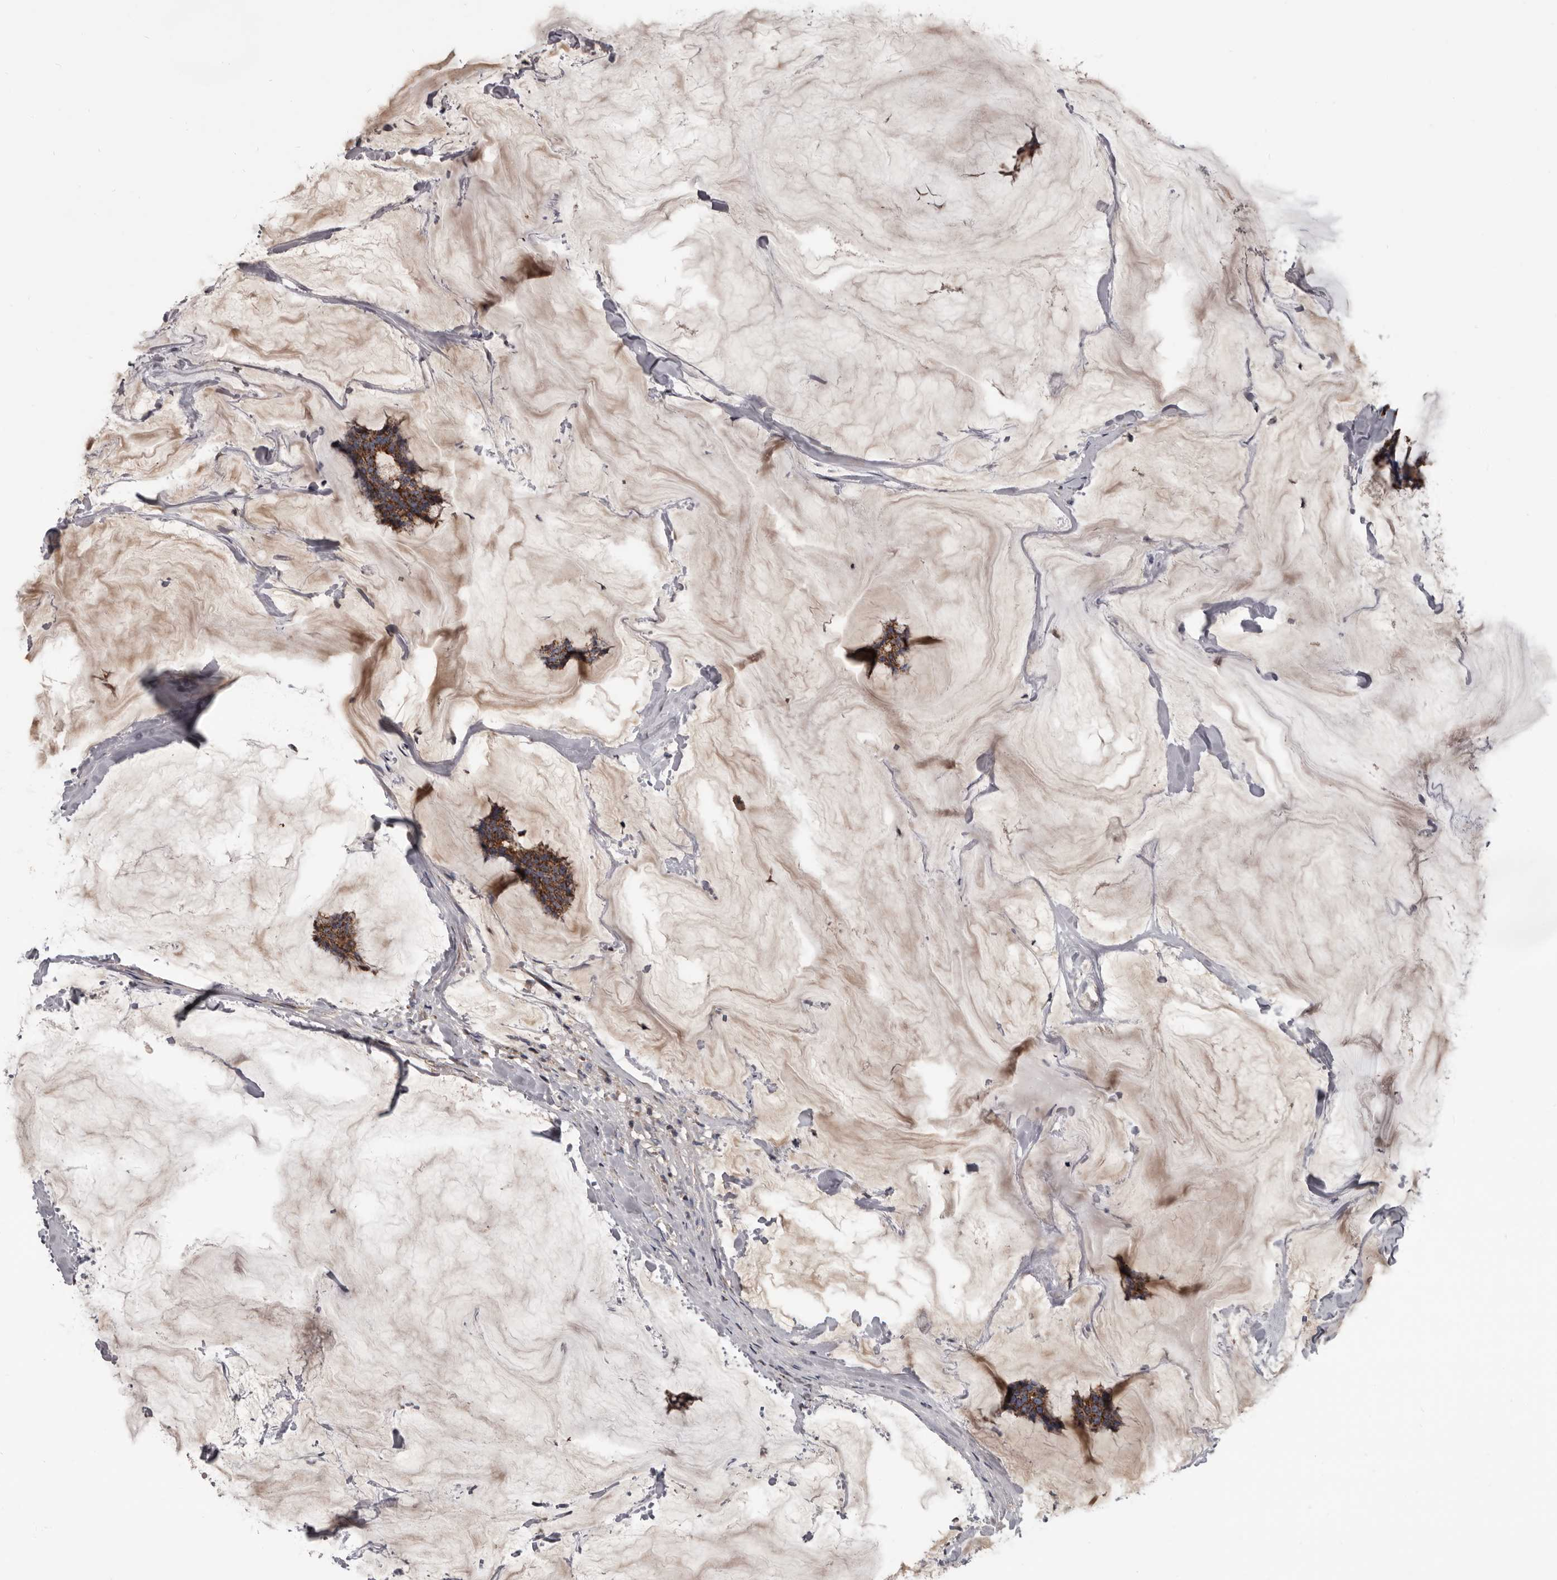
{"staining": {"intensity": "moderate", "quantity": ">75%", "location": "cytoplasmic/membranous"}, "tissue": "breast cancer", "cell_type": "Tumor cells", "image_type": "cancer", "snomed": [{"axis": "morphology", "description": "Duct carcinoma"}, {"axis": "topography", "description": "Breast"}], "caption": "Invasive ductal carcinoma (breast) stained with DAB (3,3'-diaminobenzidine) immunohistochemistry (IHC) displays medium levels of moderate cytoplasmic/membranous staining in approximately >75% of tumor cells.", "gene": "ALDH5A1", "patient": {"sex": "female", "age": 93}}